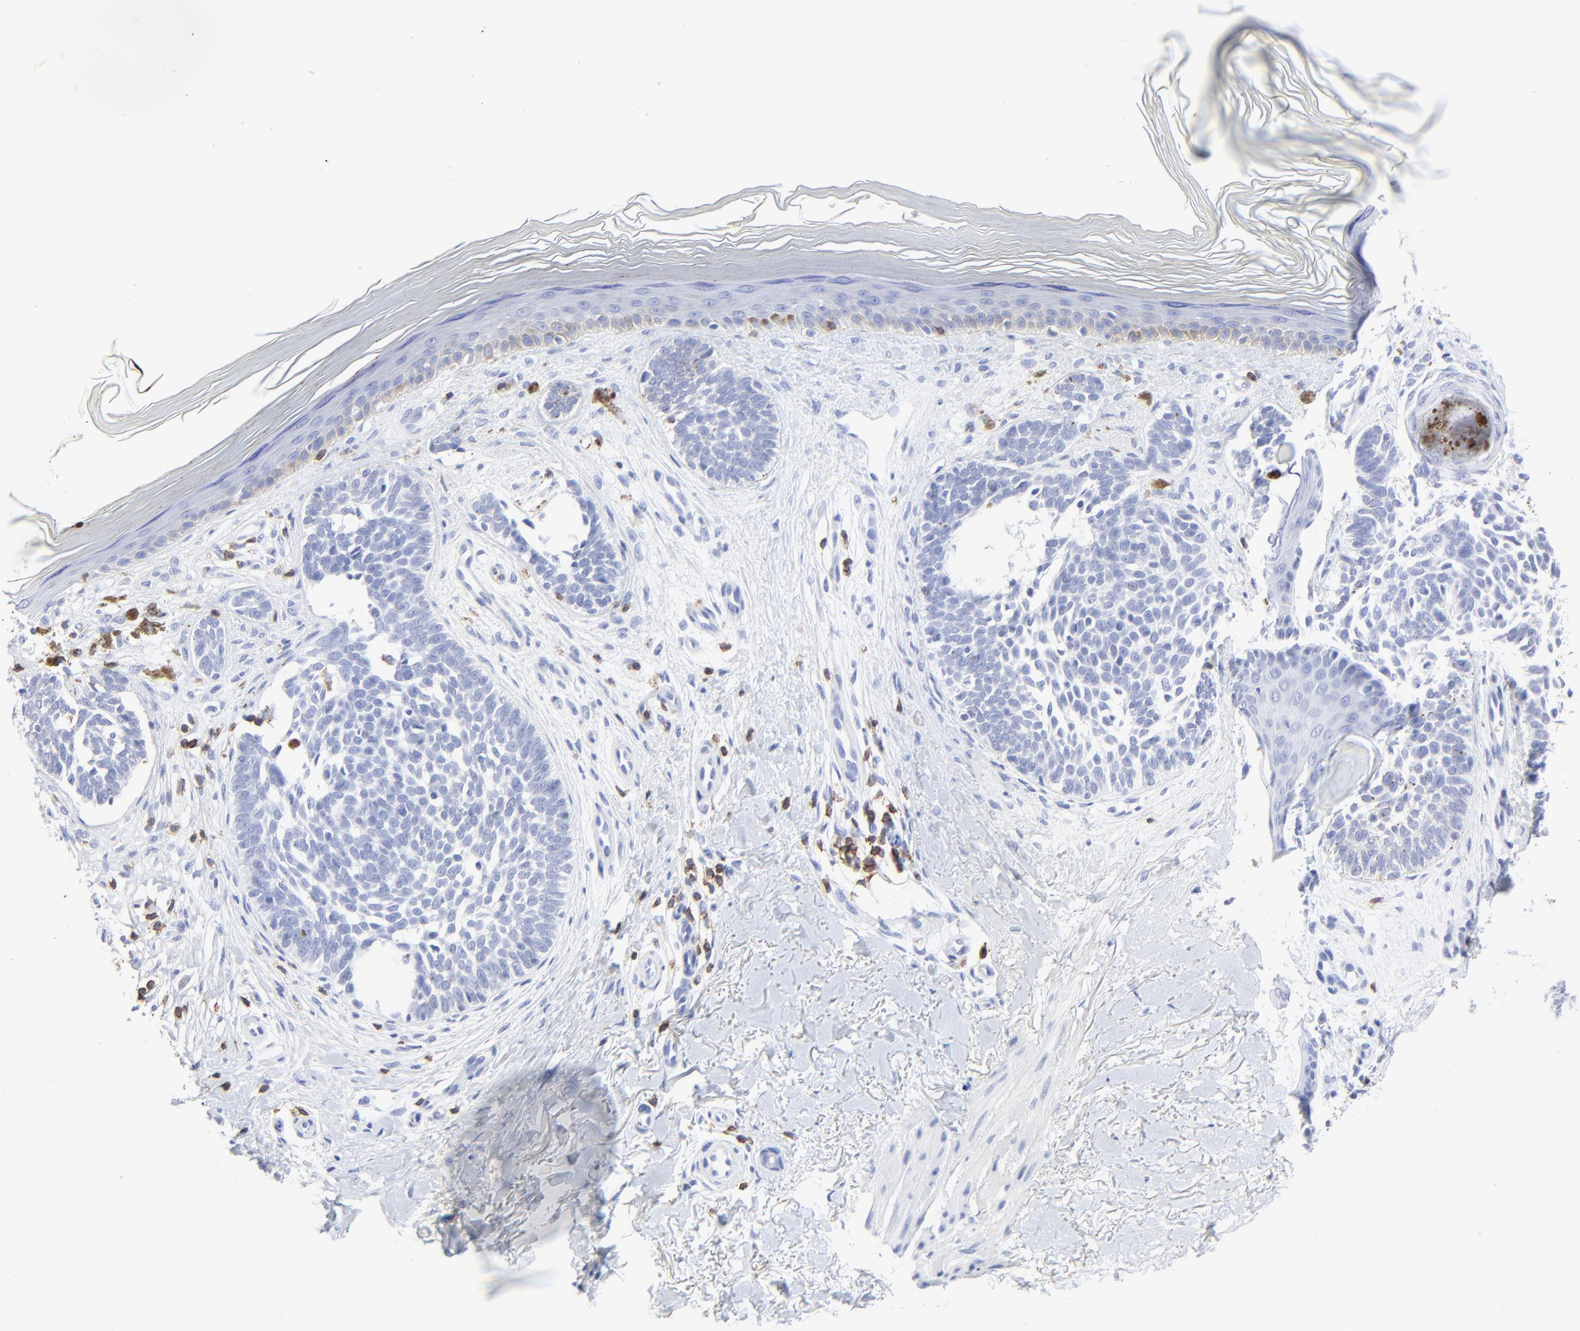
{"staining": {"intensity": "negative", "quantity": "none", "location": "none"}, "tissue": "skin cancer", "cell_type": "Tumor cells", "image_type": "cancer", "snomed": [{"axis": "morphology", "description": "Normal tissue, NOS"}, {"axis": "morphology", "description": "Basal cell carcinoma"}, {"axis": "topography", "description": "Skin"}], "caption": "Histopathology image shows no protein staining in tumor cells of skin basal cell carcinoma tissue. (Brightfield microscopy of DAB (3,3'-diaminobenzidine) IHC at high magnification).", "gene": "LCK", "patient": {"sex": "female", "age": 58}}